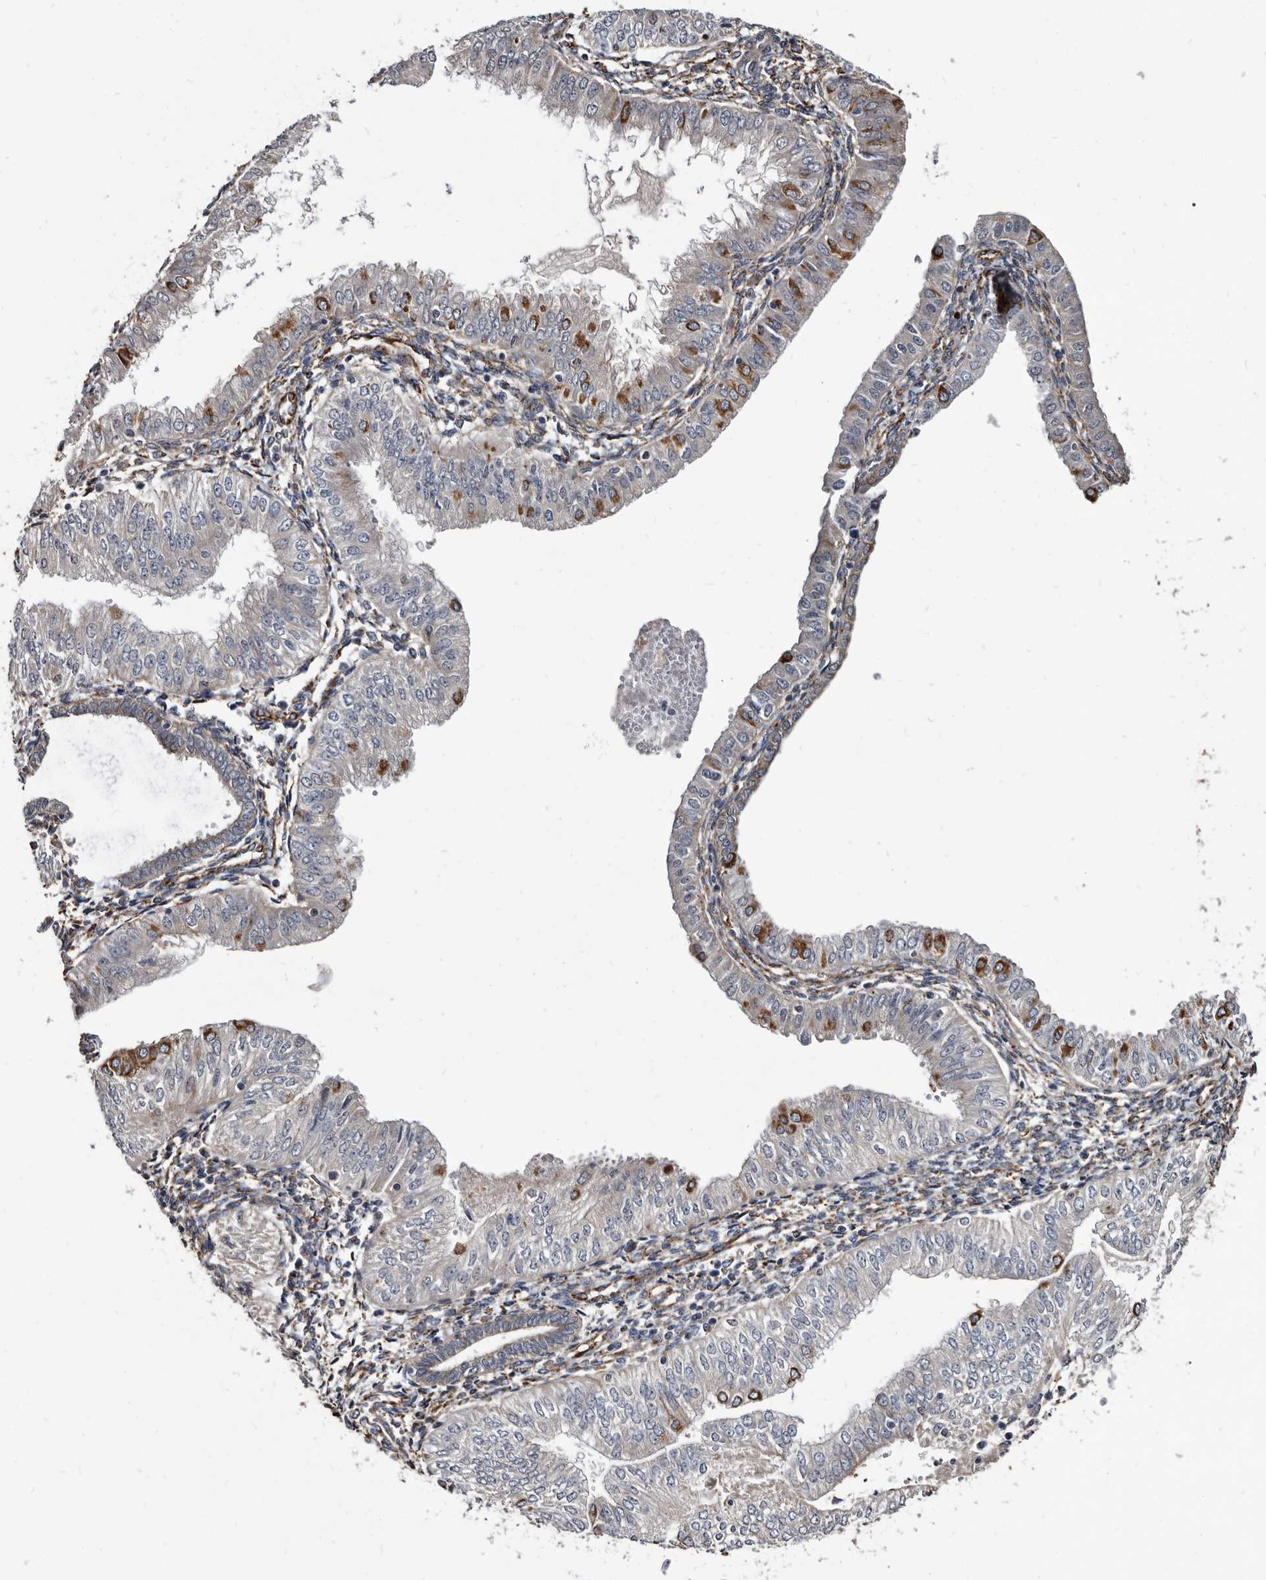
{"staining": {"intensity": "strong", "quantity": "<25%", "location": "cytoplasmic/membranous"}, "tissue": "endometrial cancer", "cell_type": "Tumor cells", "image_type": "cancer", "snomed": [{"axis": "morphology", "description": "Normal tissue, NOS"}, {"axis": "morphology", "description": "Adenocarcinoma, NOS"}, {"axis": "topography", "description": "Endometrium"}], "caption": "Endometrial adenocarcinoma stained with a protein marker shows strong staining in tumor cells.", "gene": "CTSA", "patient": {"sex": "female", "age": 53}}